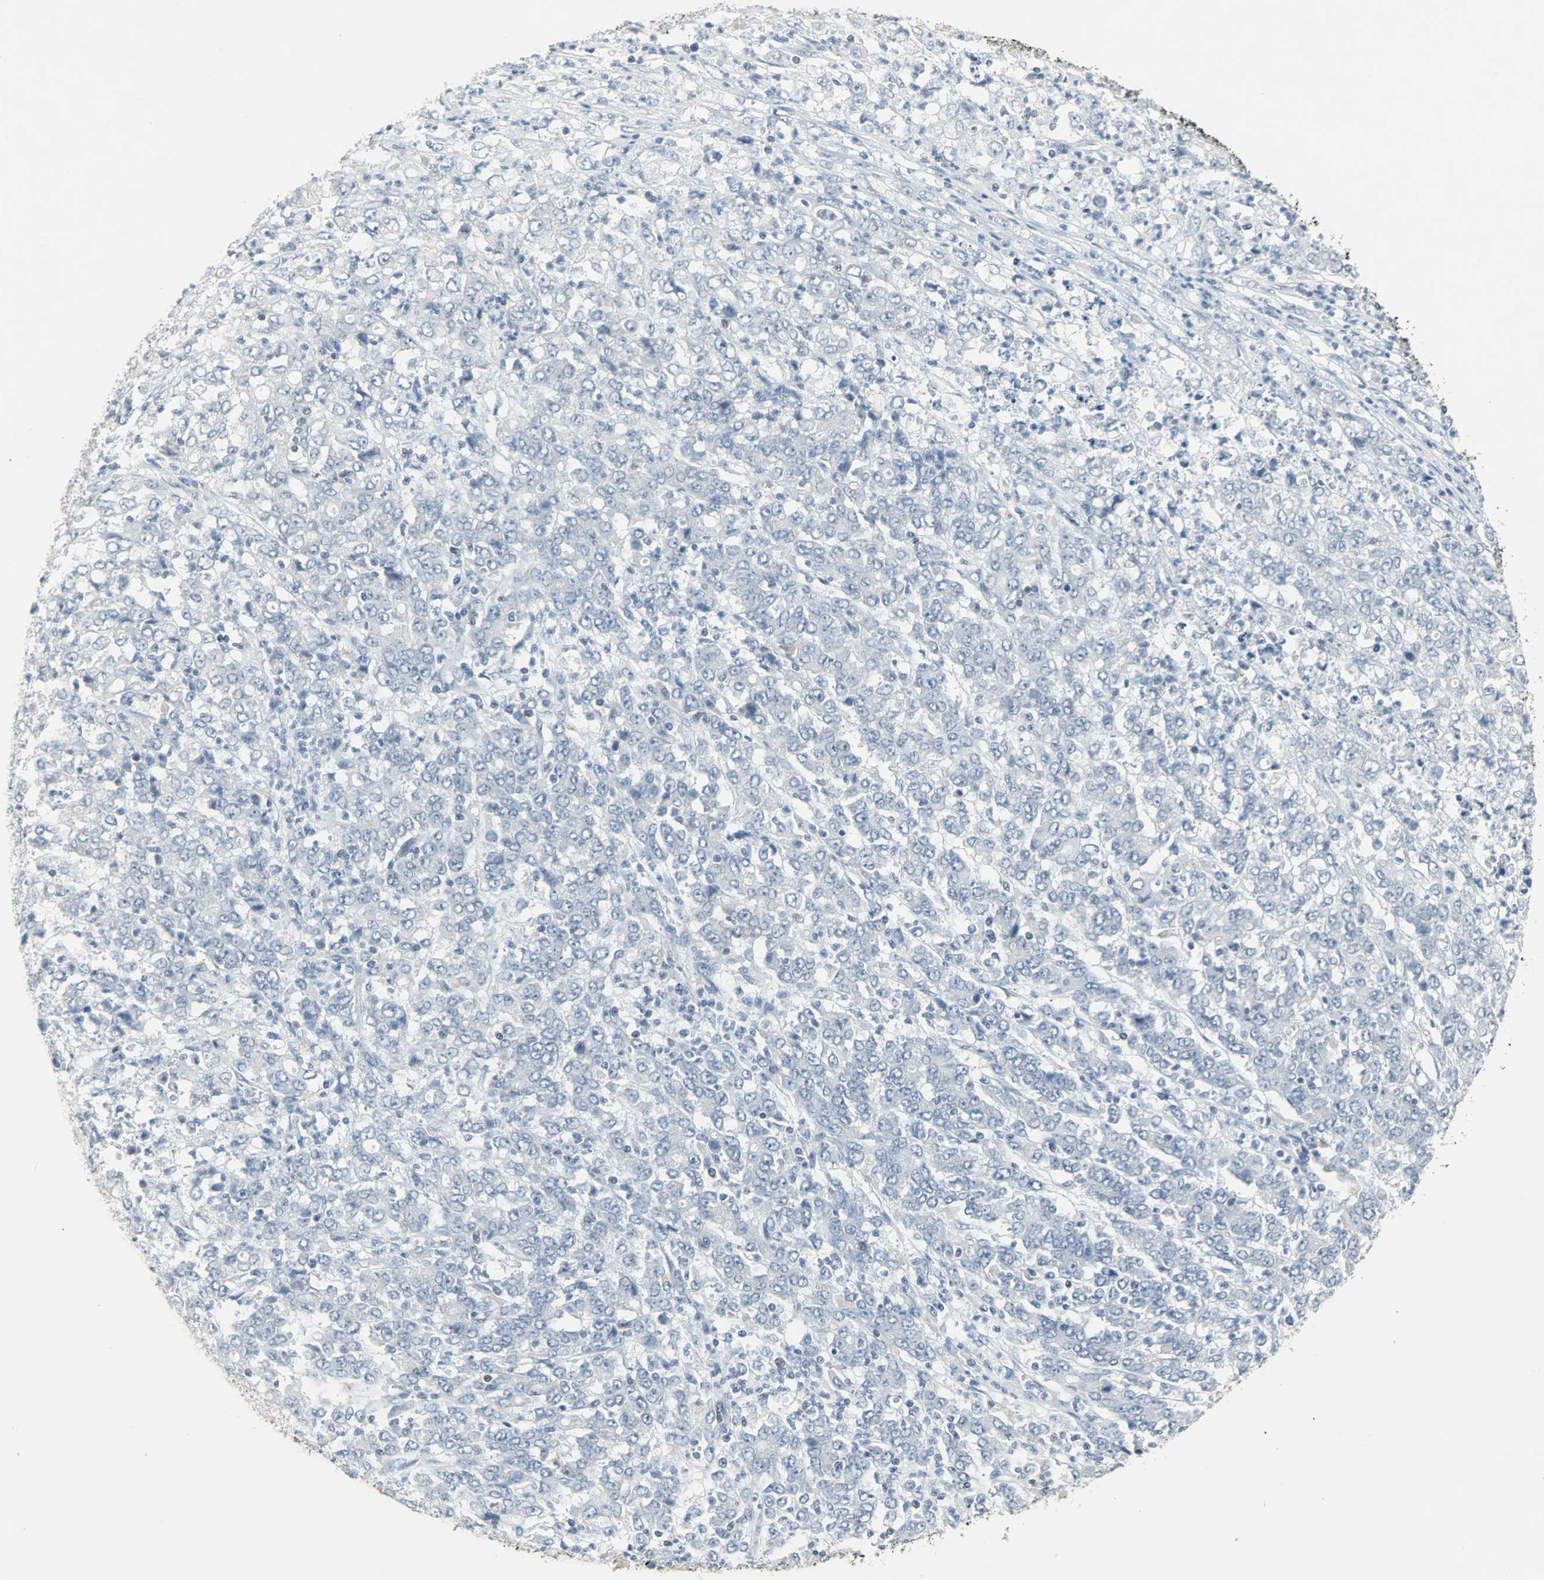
{"staining": {"intensity": "negative", "quantity": "none", "location": "none"}, "tissue": "stomach cancer", "cell_type": "Tumor cells", "image_type": "cancer", "snomed": [{"axis": "morphology", "description": "Adenocarcinoma, NOS"}, {"axis": "topography", "description": "Stomach, lower"}], "caption": "The image shows no significant expression in tumor cells of stomach adenocarcinoma.", "gene": "CAMK4", "patient": {"sex": "female", "age": 71}}